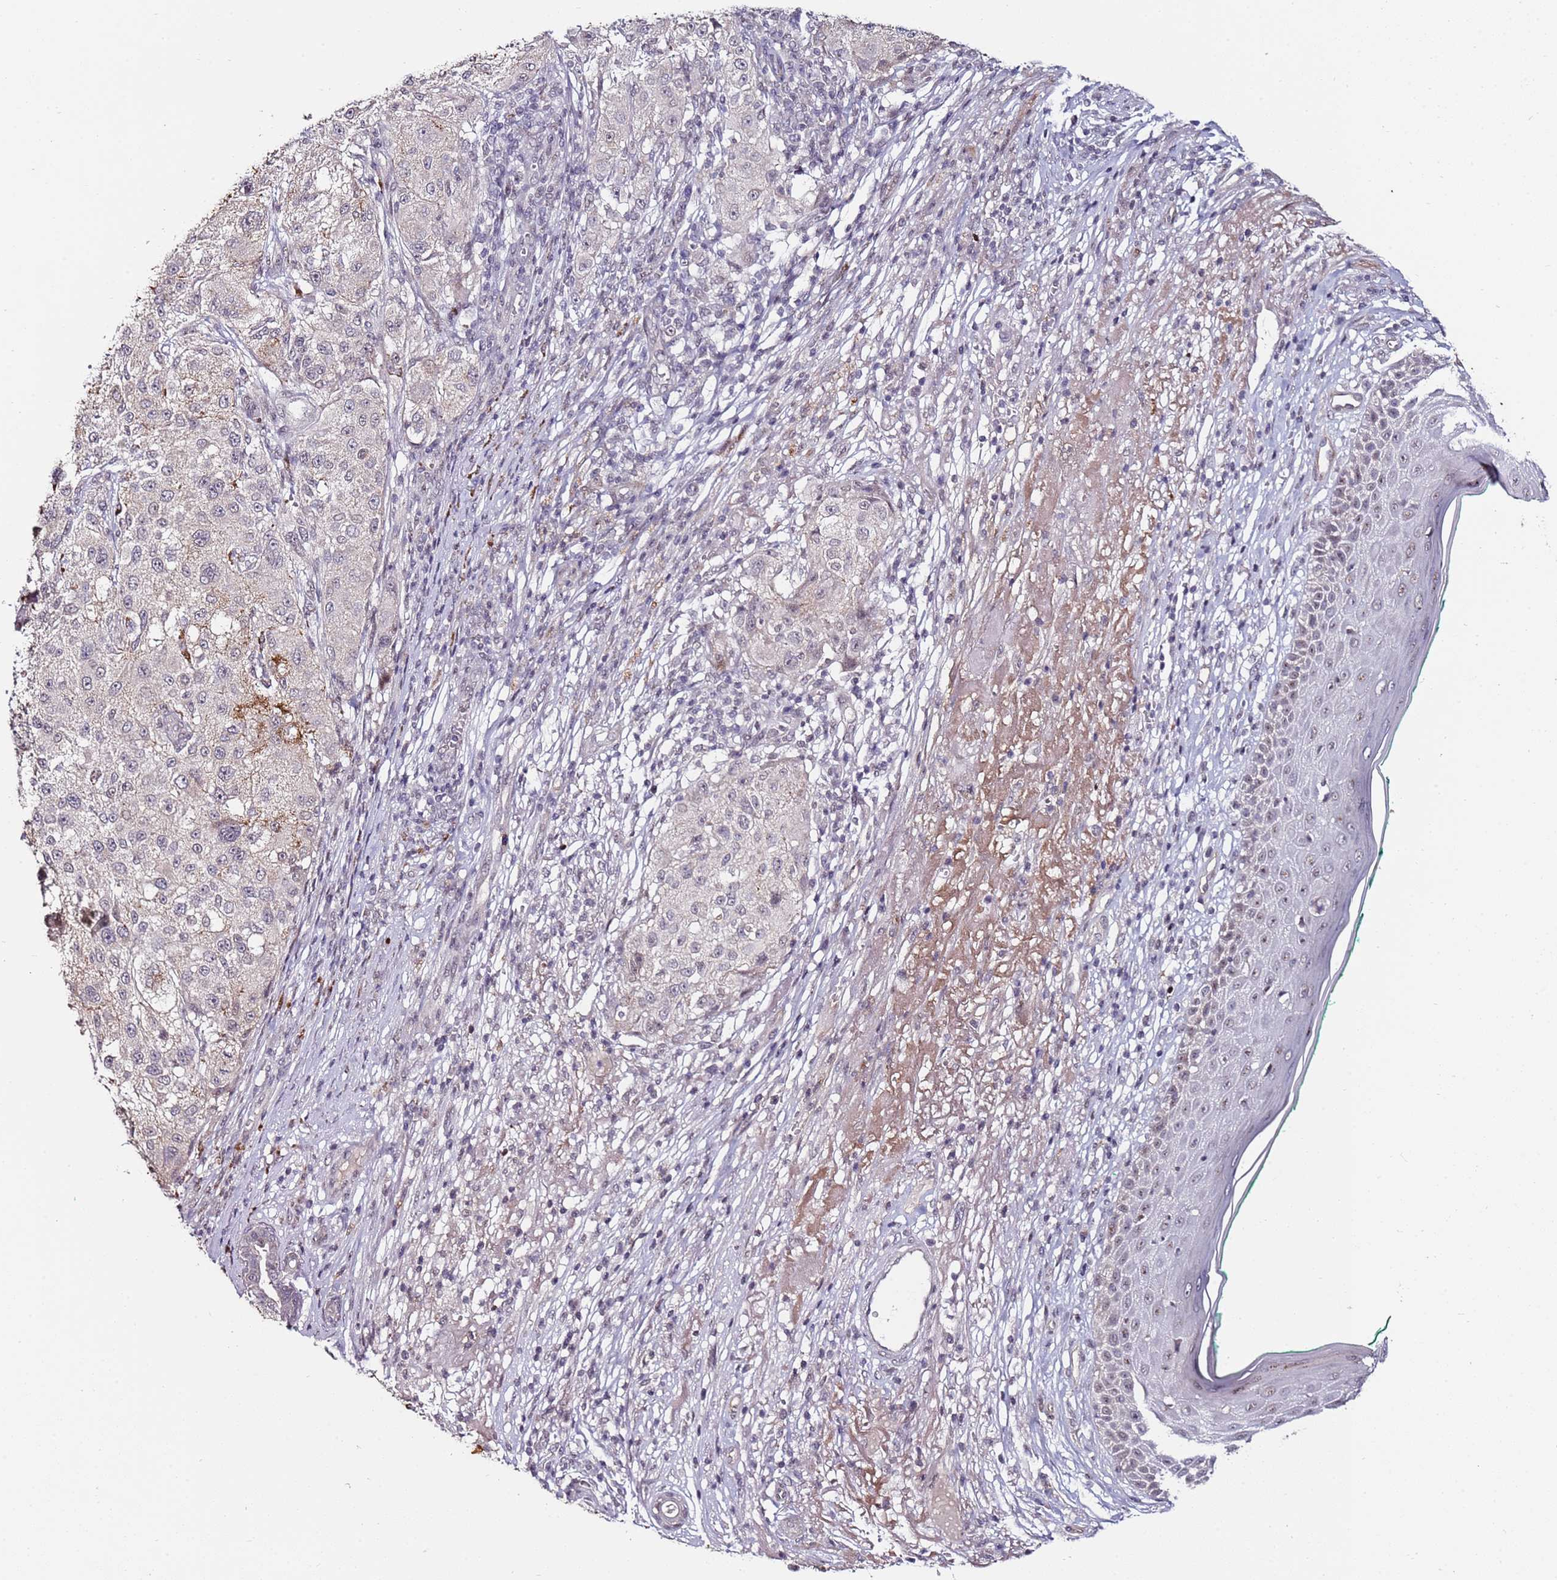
{"staining": {"intensity": "negative", "quantity": "none", "location": "none"}, "tissue": "melanoma", "cell_type": "Tumor cells", "image_type": "cancer", "snomed": [{"axis": "morphology", "description": "Necrosis, NOS"}, {"axis": "morphology", "description": "Malignant melanoma, NOS"}, {"axis": "topography", "description": "Skin"}], "caption": "Immunohistochemistry (IHC) photomicrograph of malignant melanoma stained for a protein (brown), which demonstrates no staining in tumor cells.", "gene": "DUSP28", "patient": {"sex": "female", "age": 87}}